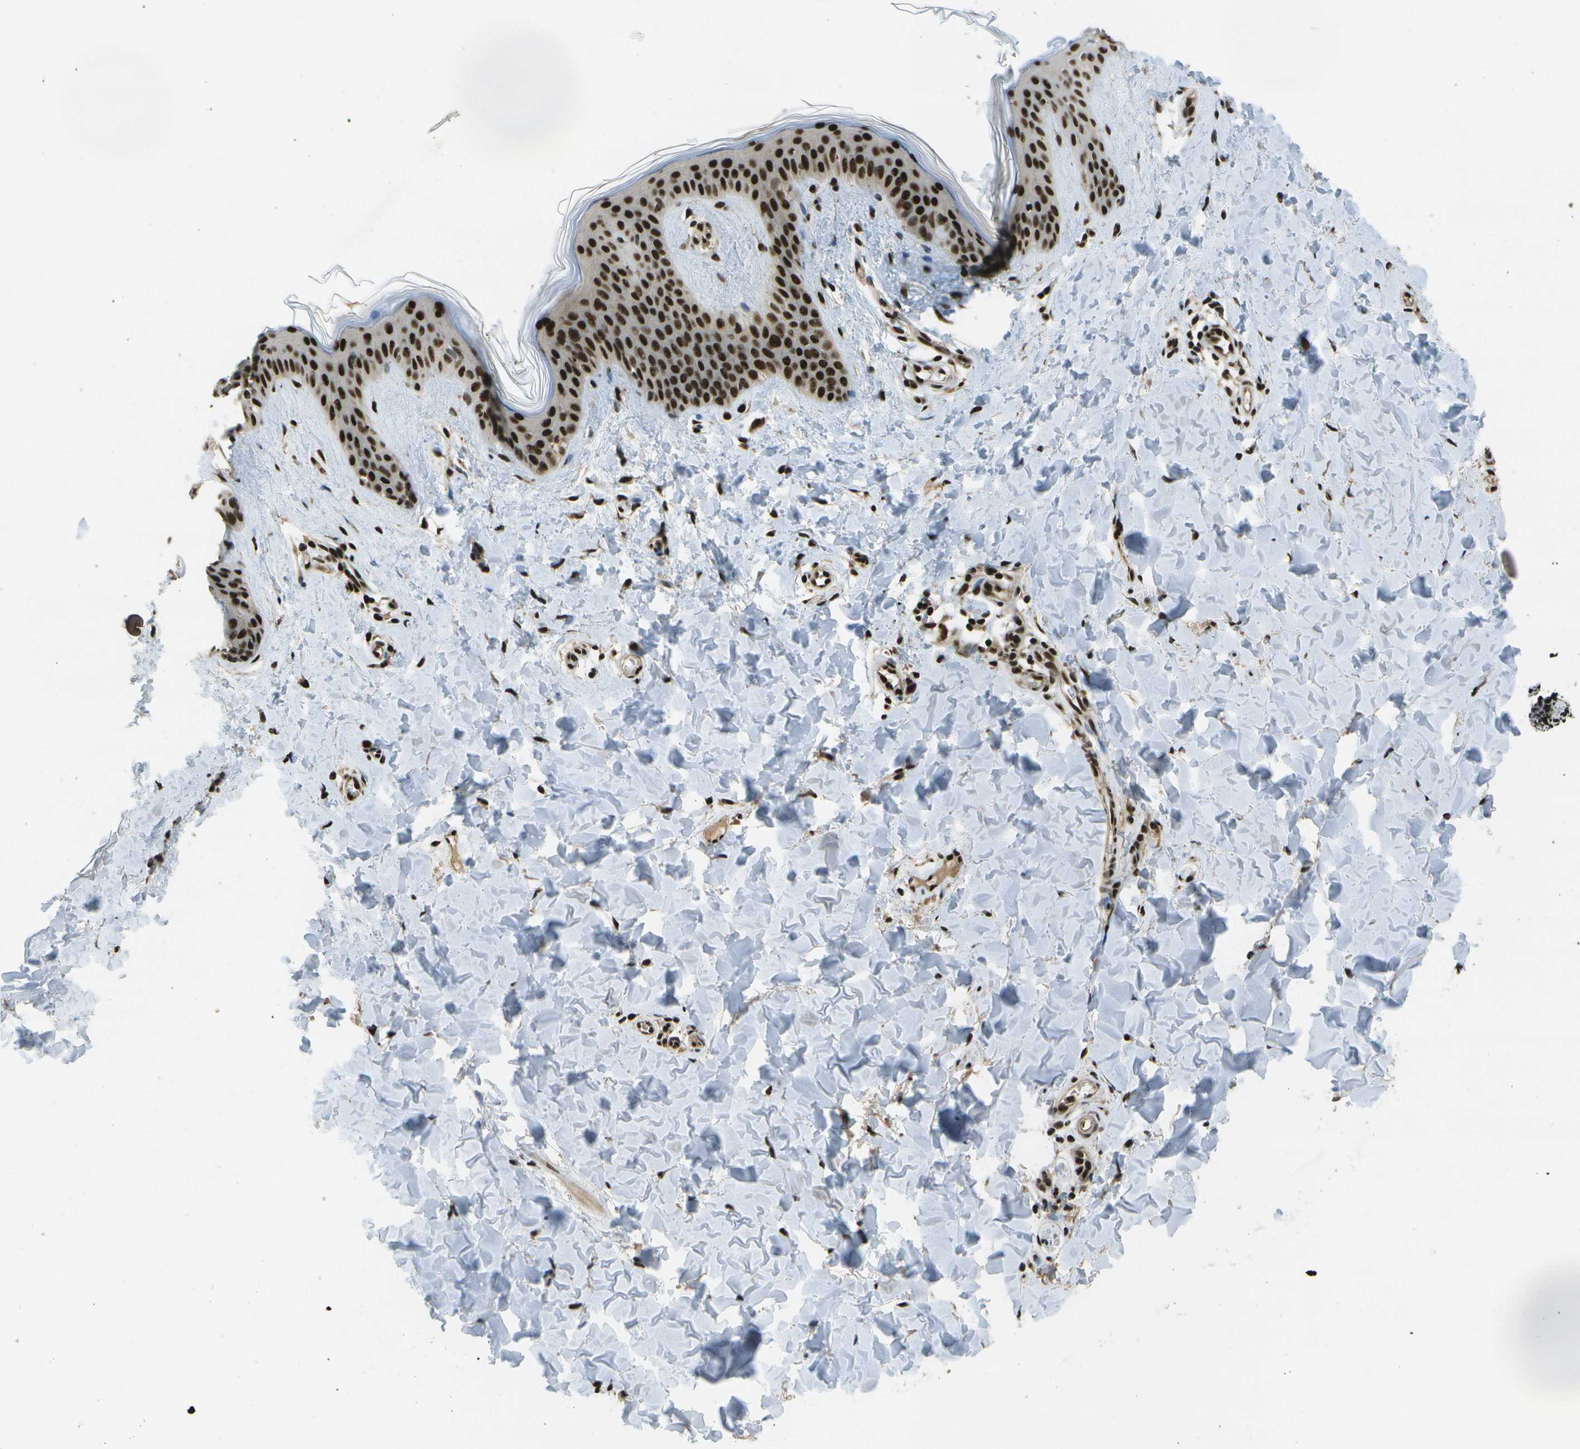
{"staining": {"intensity": "strong", "quantity": ">75%", "location": "nuclear"}, "tissue": "skin", "cell_type": "Fibroblasts", "image_type": "normal", "snomed": [{"axis": "morphology", "description": "Normal tissue, NOS"}, {"axis": "topography", "description": "Skin"}], "caption": "Immunohistochemical staining of benign skin reveals >75% levels of strong nuclear protein expression in approximately >75% of fibroblasts. (Brightfield microscopy of DAB IHC at high magnification).", "gene": "GANC", "patient": {"sex": "female", "age": 17}}